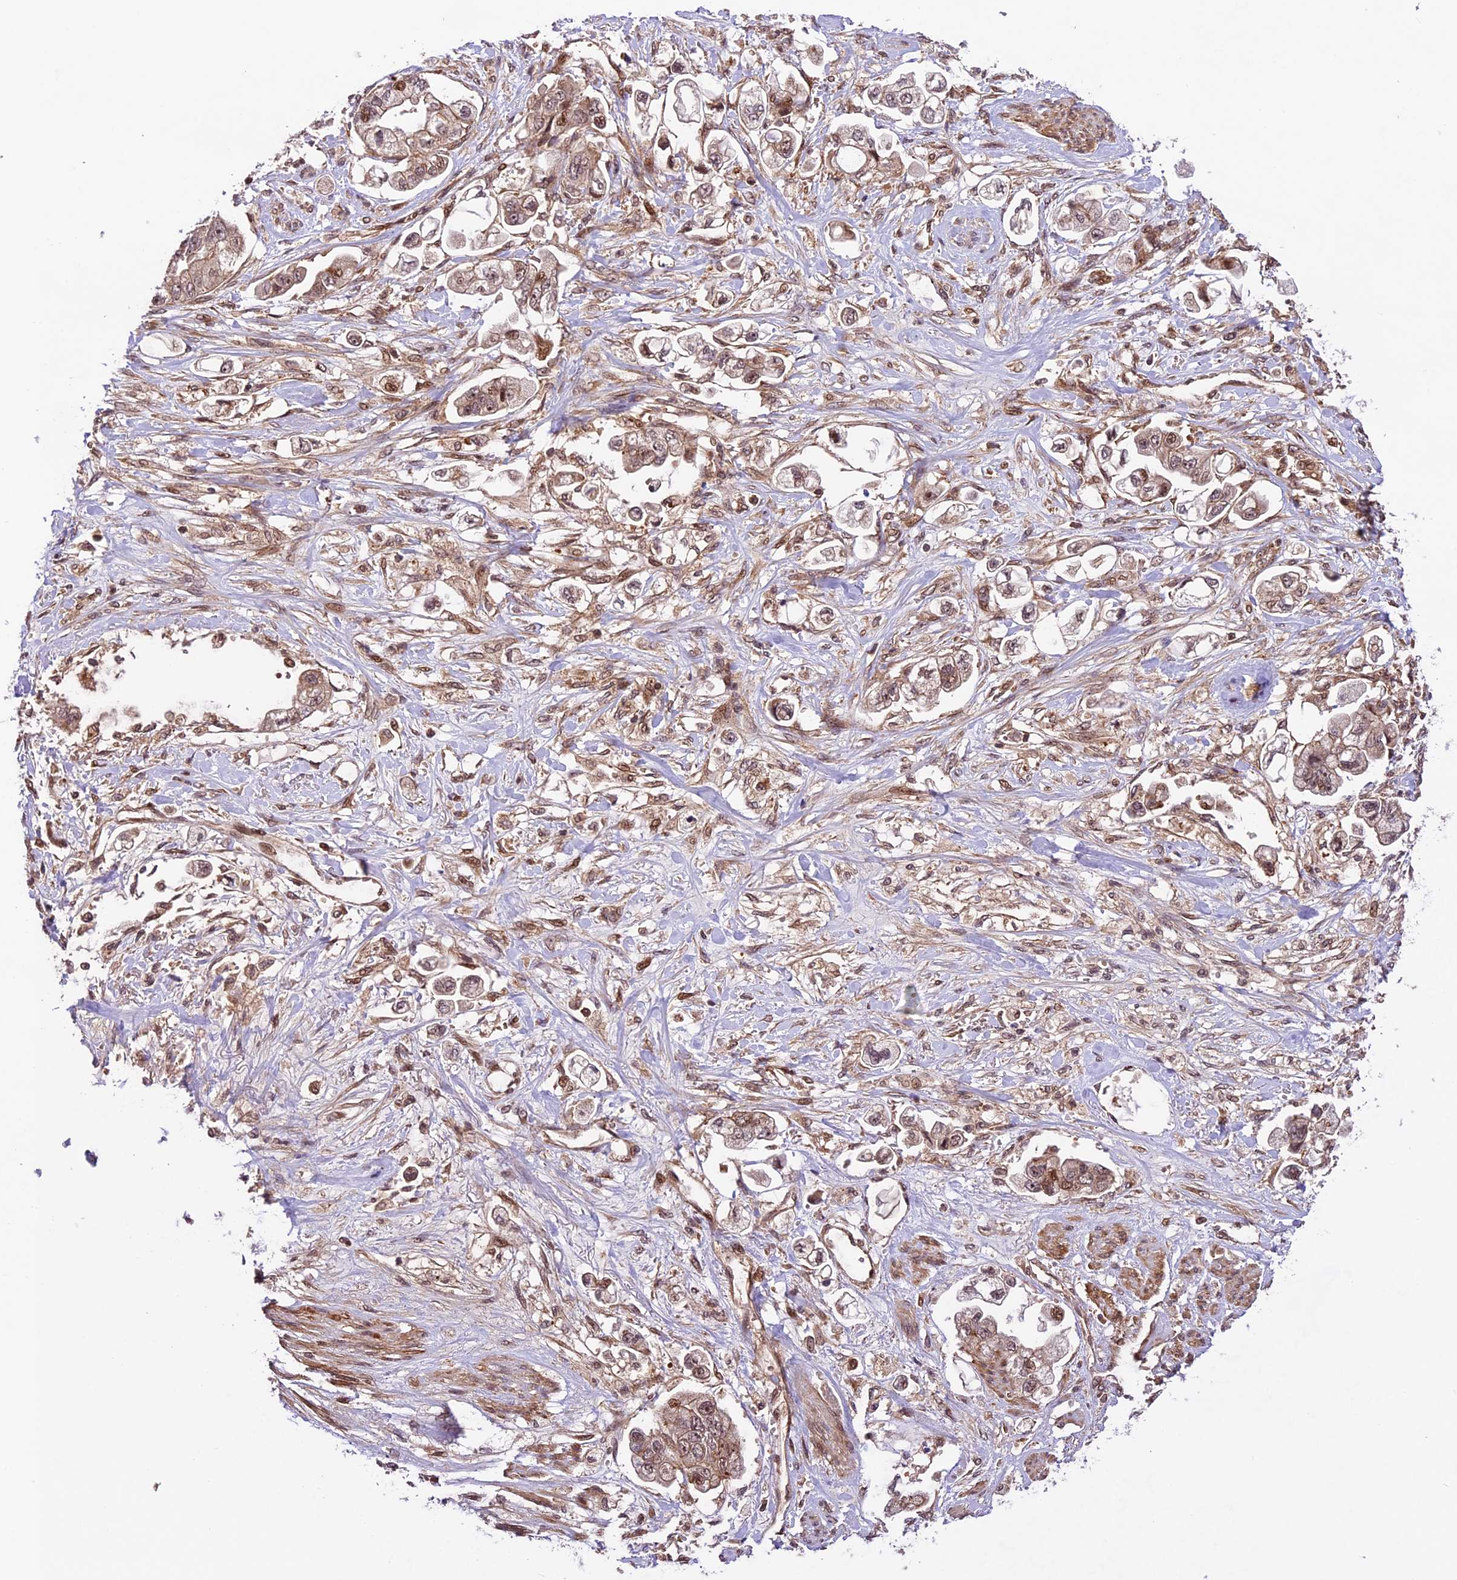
{"staining": {"intensity": "weak", "quantity": ">75%", "location": "cytoplasmic/membranous,nuclear"}, "tissue": "stomach cancer", "cell_type": "Tumor cells", "image_type": "cancer", "snomed": [{"axis": "morphology", "description": "Adenocarcinoma, NOS"}, {"axis": "topography", "description": "Stomach"}], "caption": "Immunohistochemical staining of adenocarcinoma (stomach) exhibits low levels of weak cytoplasmic/membranous and nuclear expression in about >75% of tumor cells.", "gene": "DHX38", "patient": {"sex": "male", "age": 62}}